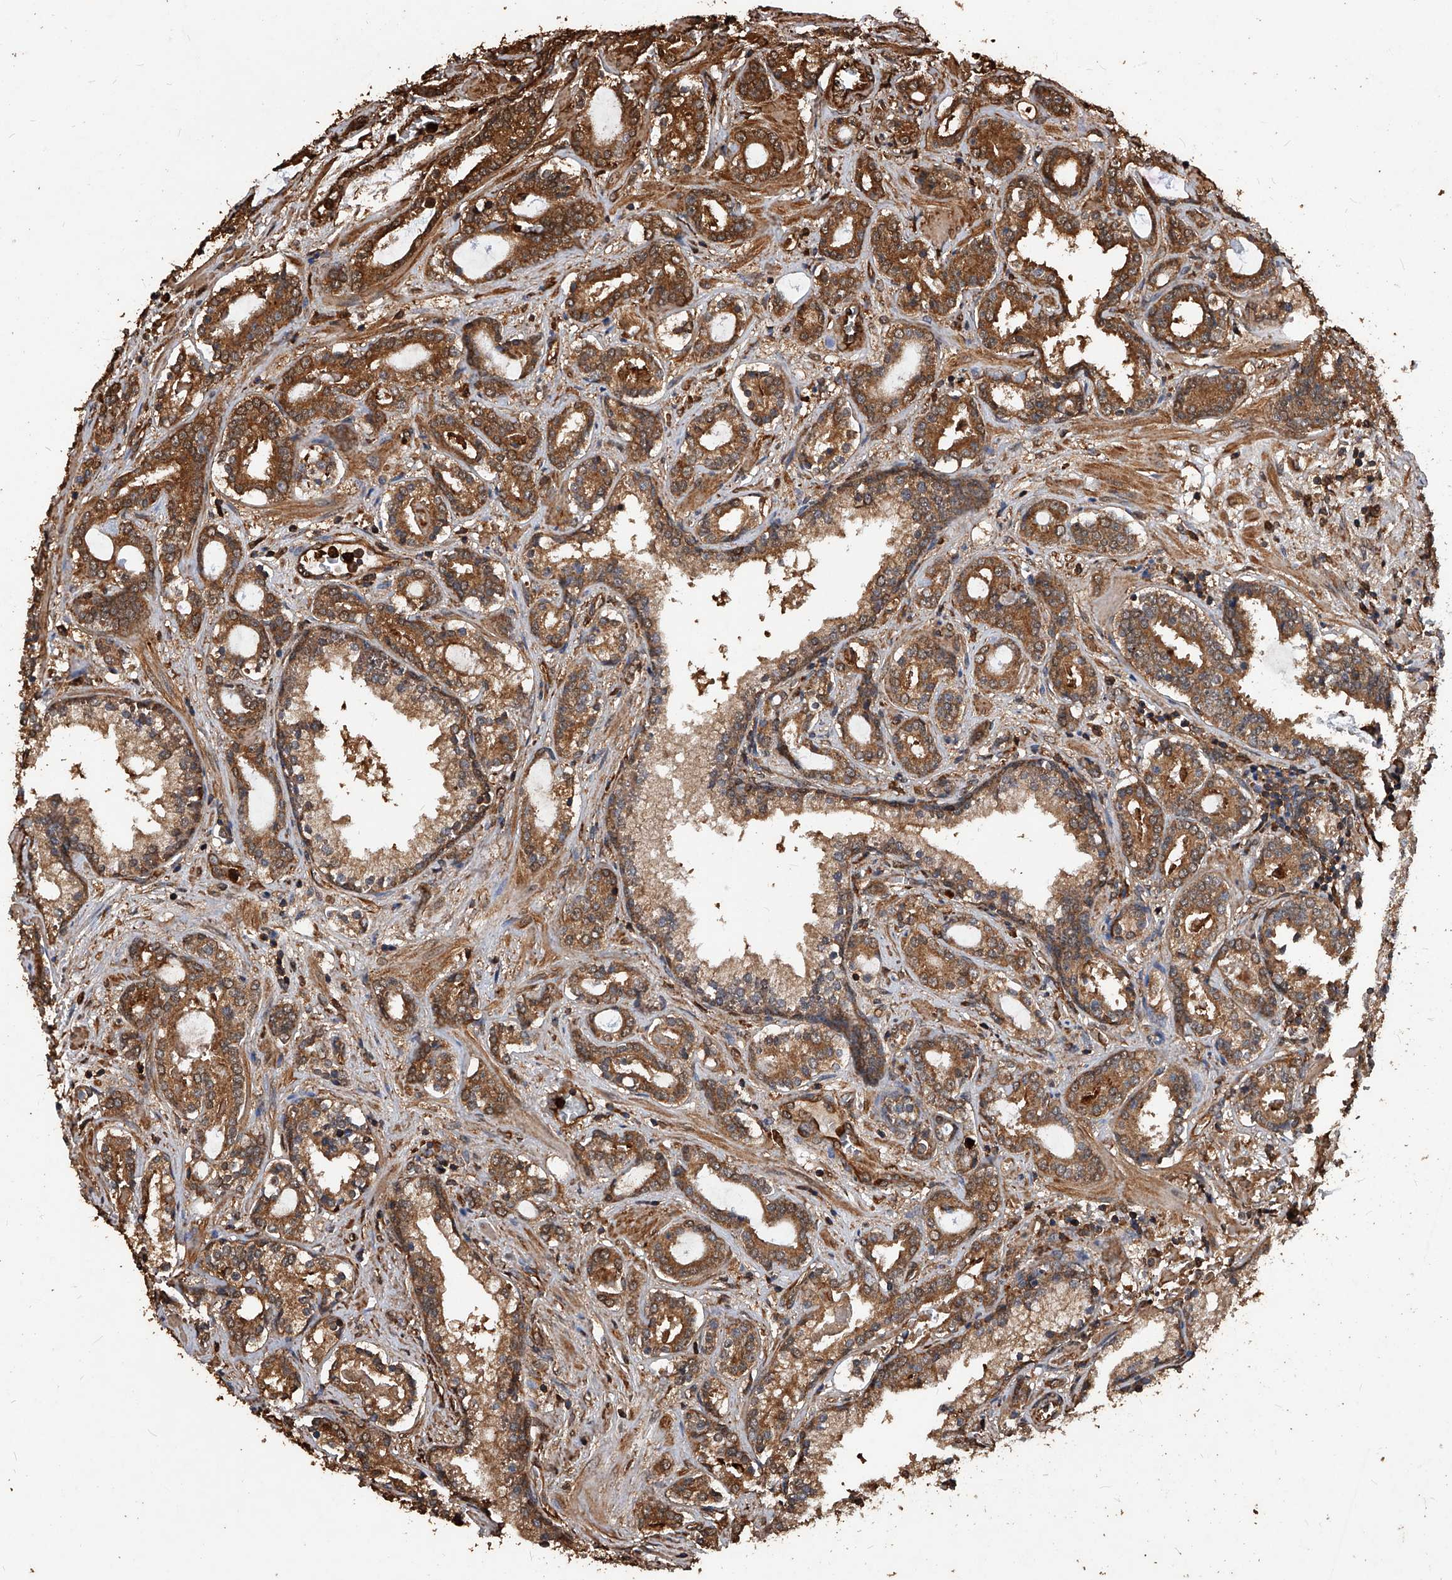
{"staining": {"intensity": "moderate", "quantity": ">75%", "location": "cytoplasmic/membranous"}, "tissue": "prostate cancer", "cell_type": "Tumor cells", "image_type": "cancer", "snomed": [{"axis": "morphology", "description": "Adenocarcinoma, High grade"}, {"axis": "topography", "description": "Prostate"}], "caption": "There is medium levels of moderate cytoplasmic/membranous expression in tumor cells of prostate high-grade adenocarcinoma, as demonstrated by immunohistochemical staining (brown color).", "gene": "UCP2", "patient": {"sex": "male", "age": 58}}